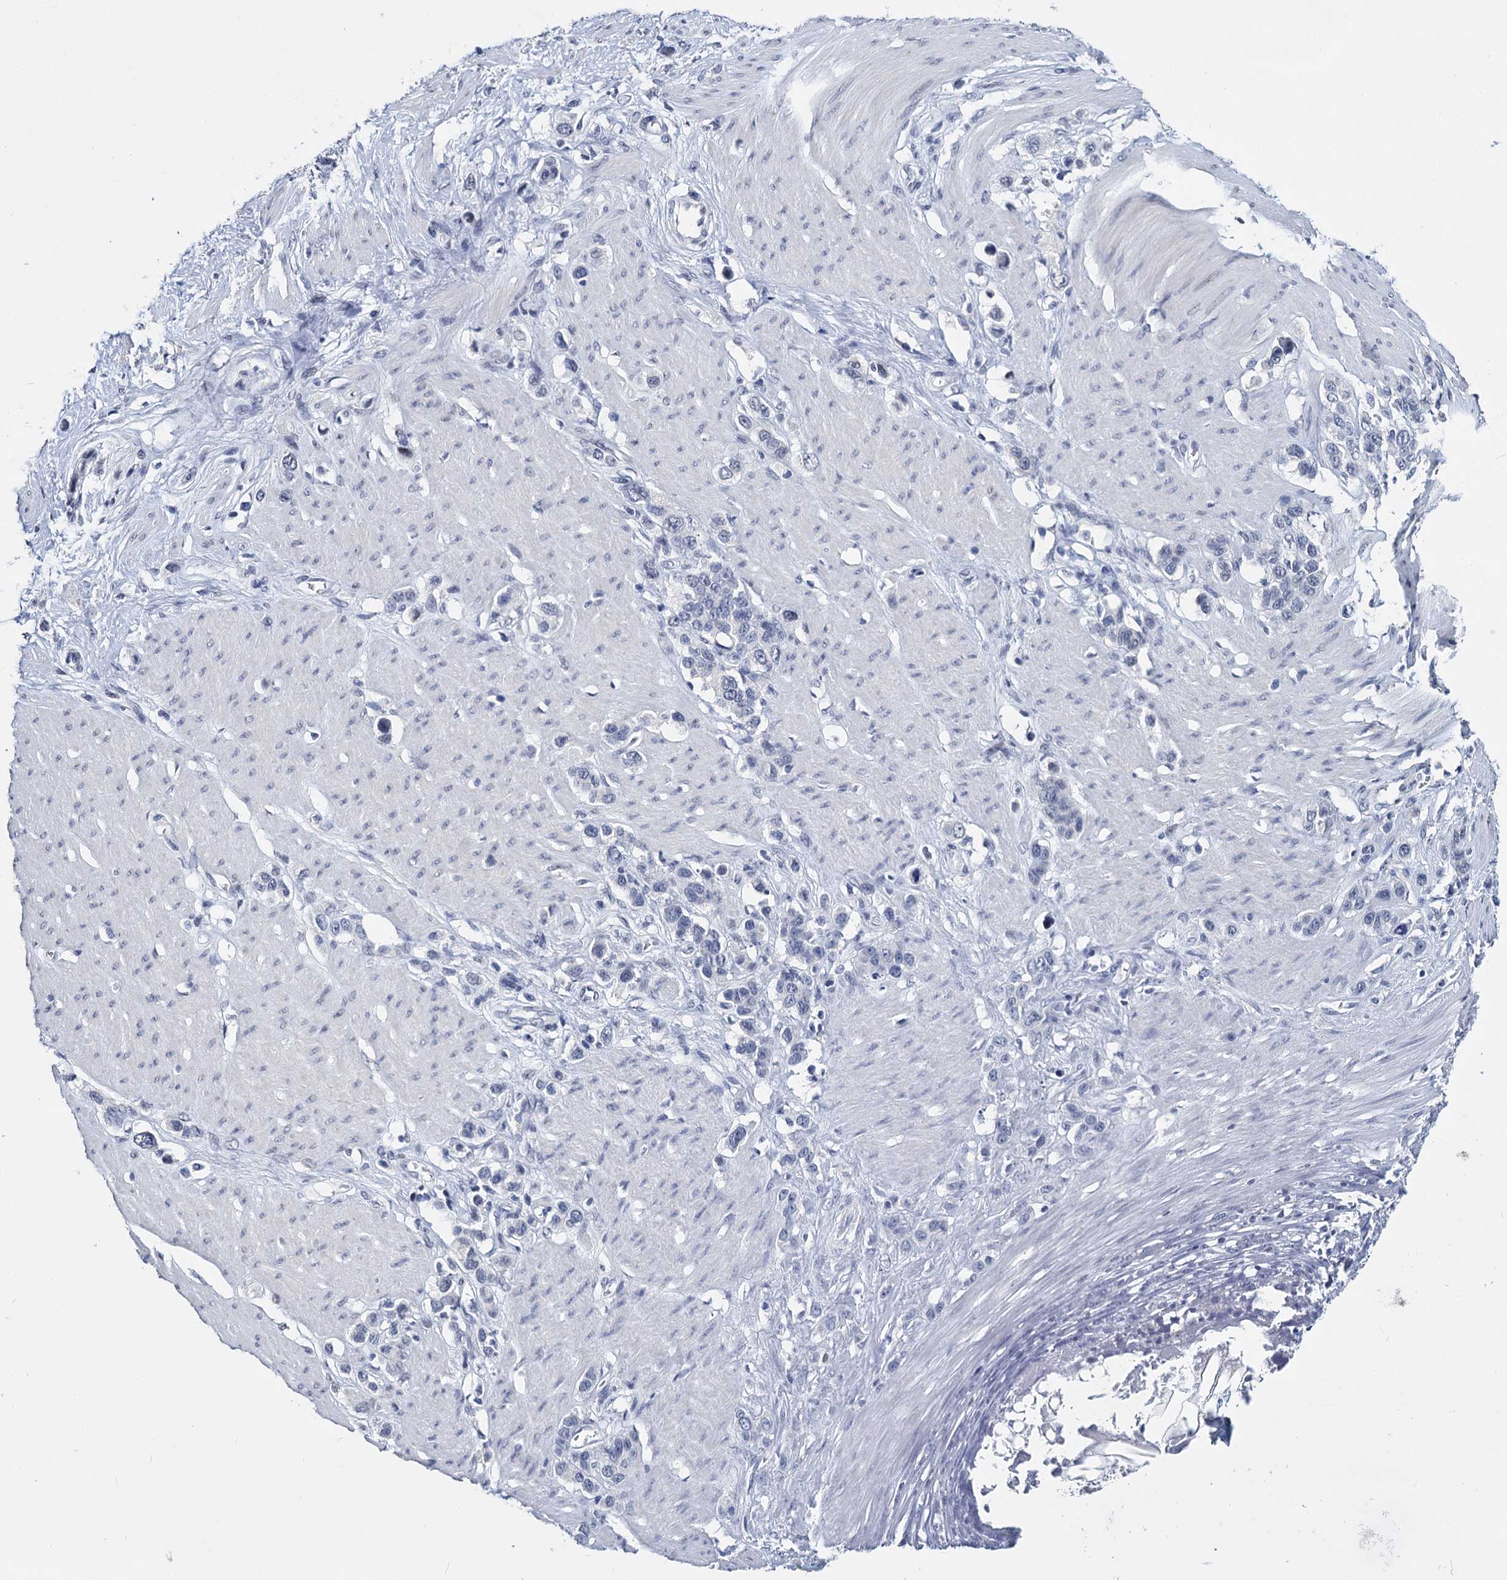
{"staining": {"intensity": "negative", "quantity": "none", "location": "none"}, "tissue": "stomach cancer", "cell_type": "Tumor cells", "image_type": "cancer", "snomed": [{"axis": "morphology", "description": "Adenocarcinoma, NOS"}, {"axis": "morphology", "description": "Adenocarcinoma, High grade"}, {"axis": "topography", "description": "Stomach, upper"}, {"axis": "topography", "description": "Stomach, lower"}], "caption": "Immunohistochemical staining of stomach cancer exhibits no significant staining in tumor cells. (DAB (3,3'-diaminobenzidine) IHC visualized using brightfield microscopy, high magnification).", "gene": "MAGEA4", "patient": {"sex": "female", "age": 65}}